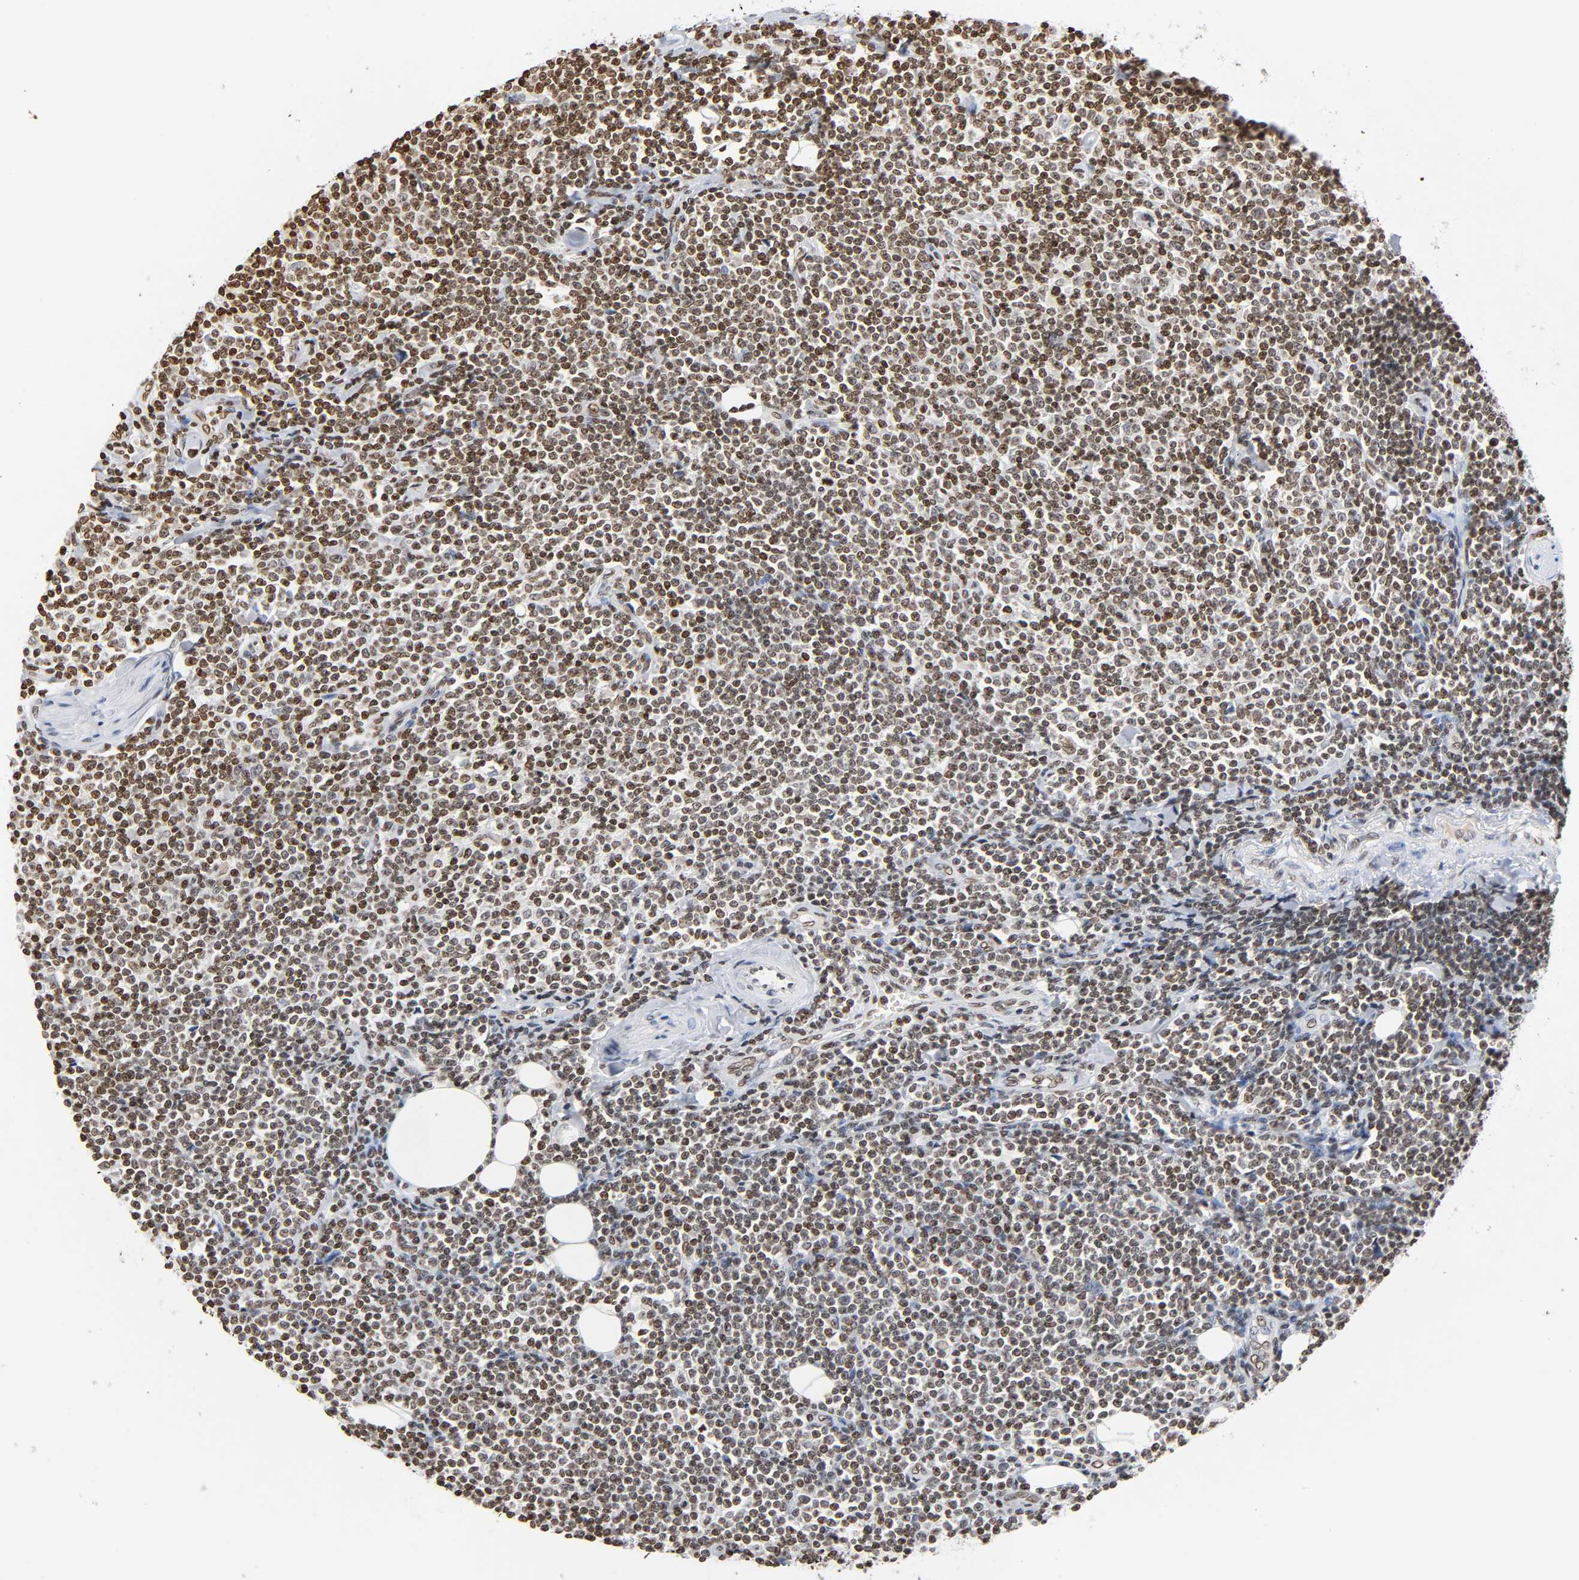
{"staining": {"intensity": "moderate", "quantity": ">75%", "location": "nuclear"}, "tissue": "lymphoma", "cell_type": "Tumor cells", "image_type": "cancer", "snomed": [{"axis": "morphology", "description": "Malignant lymphoma, non-Hodgkin's type, Low grade"}, {"axis": "topography", "description": "Soft tissue"}], "caption": "Protein positivity by immunohistochemistry (IHC) displays moderate nuclear positivity in about >75% of tumor cells in lymphoma.", "gene": "HOXA6", "patient": {"sex": "male", "age": 92}}